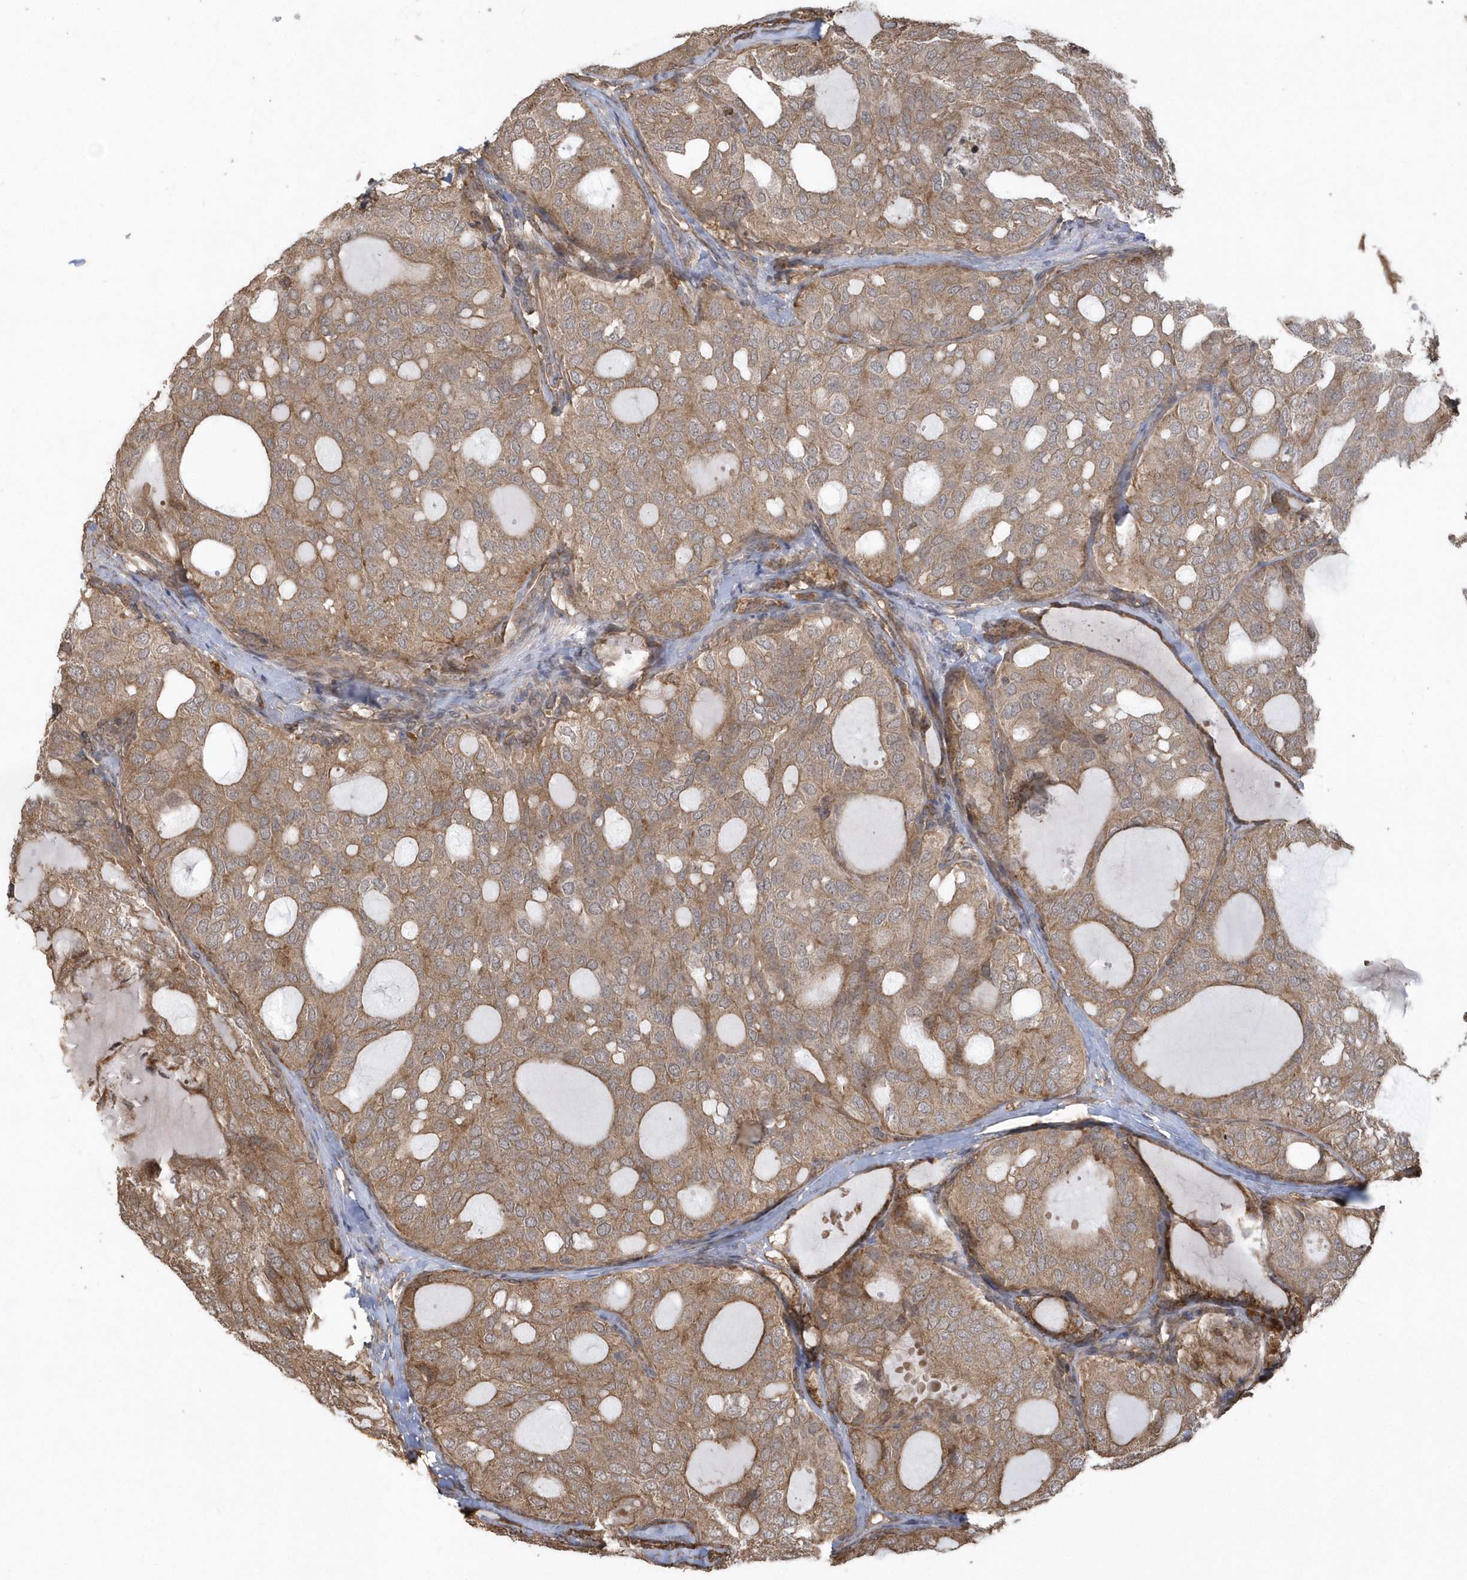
{"staining": {"intensity": "moderate", "quantity": ">75%", "location": "cytoplasmic/membranous"}, "tissue": "thyroid cancer", "cell_type": "Tumor cells", "image_type": "cancer", "snomed": [{"axis": "morphology", "description": "Follicular adenoma carcinoma, NOS"}, {"axis": "topography", "description": "Thyroid gland"}], "caption": "Brown immunohistochemical staining in human thyroid cancer displays moderate cytoplasmic/membranous positivity in approximately >75% of tumor cells. The staining was performed using DAB (3,3'-diaminobenzidine) to visualize the protein expression in brown, while the nuclei were stained in blue with hematoxylin (Magnification: 20x).", "gene": "HERPUD1", "patient": {"sex": "male", "age": 75}}